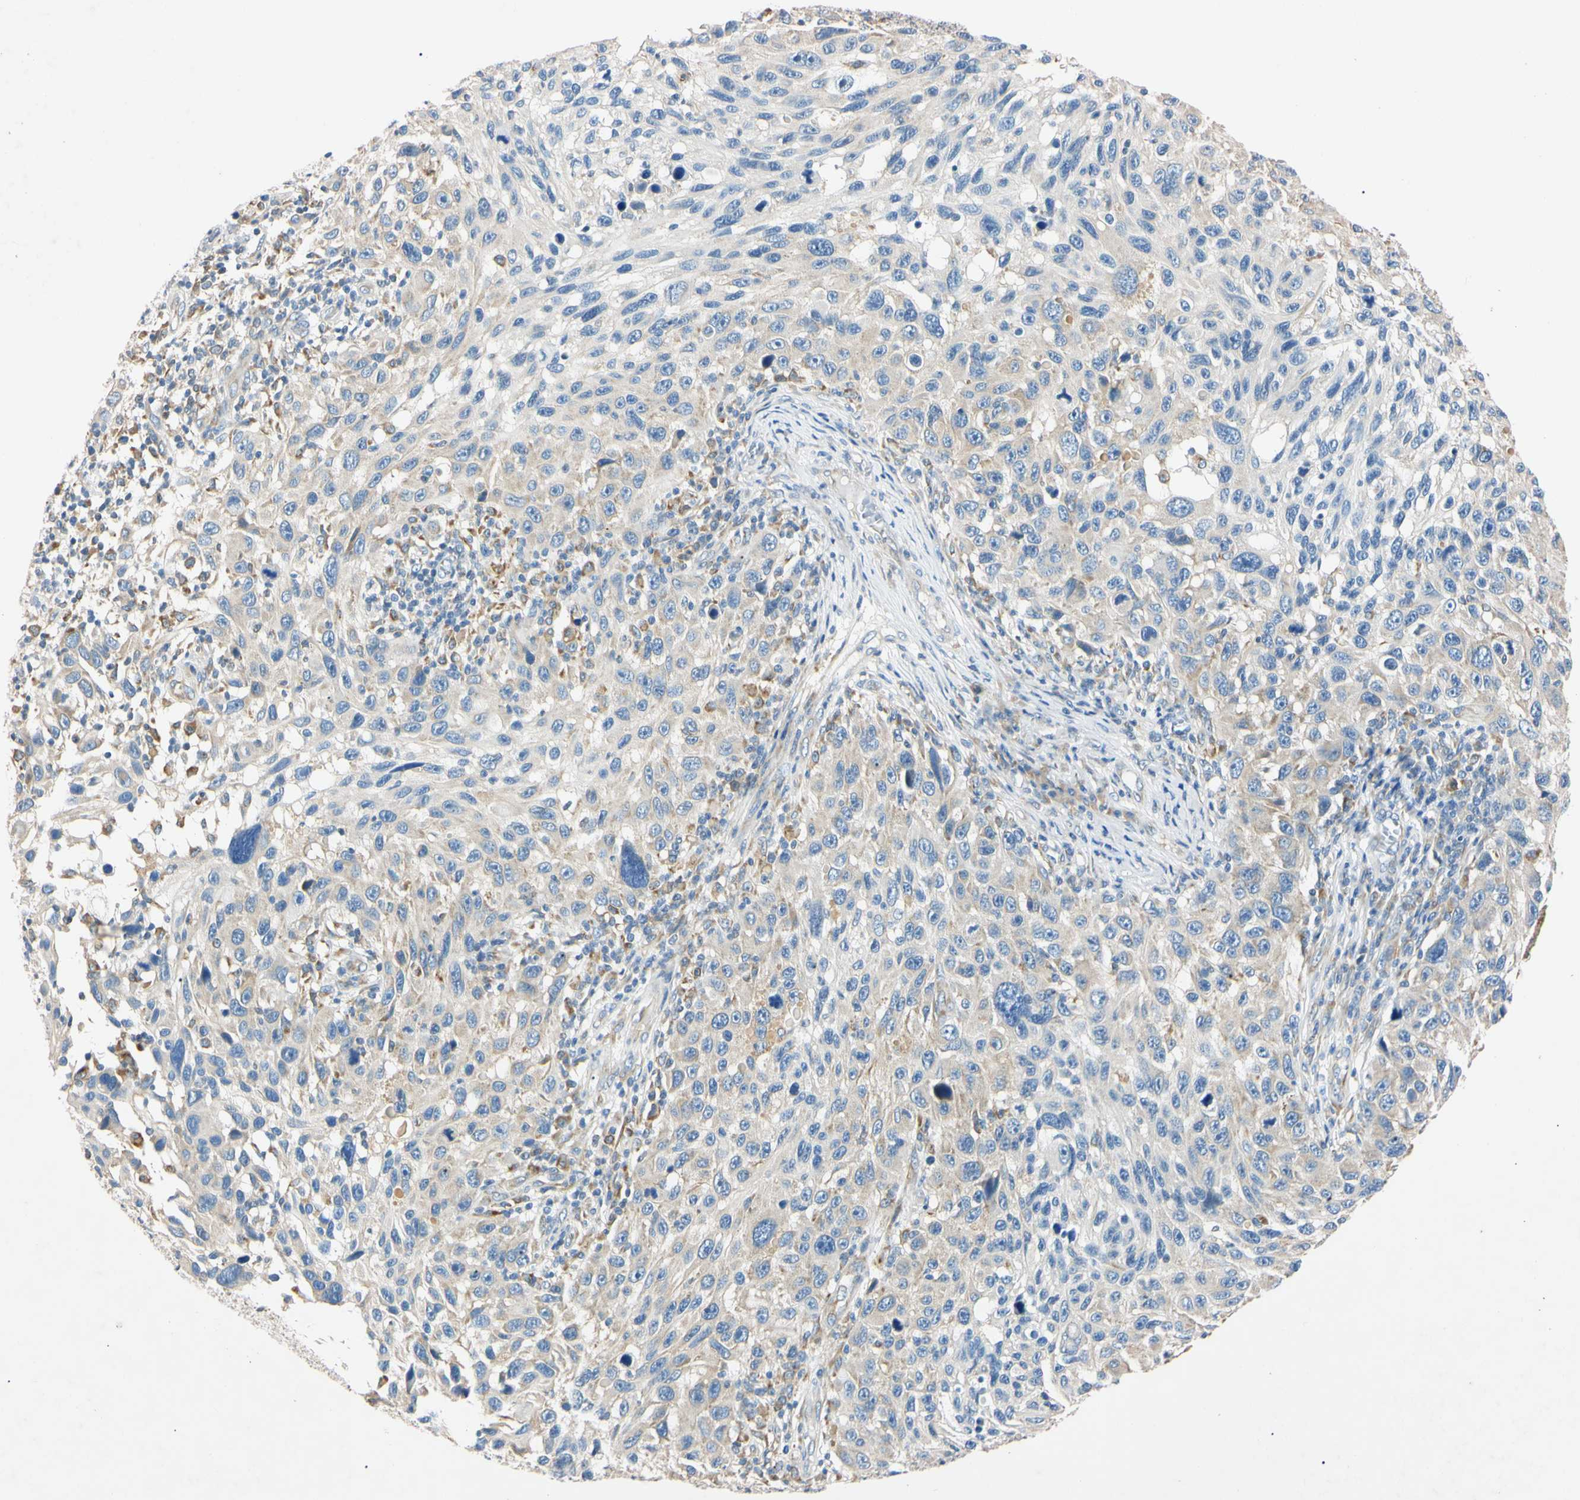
{"staining": {"intensity": "weak", "quantity": "<25%", "location": "cytoplasmic/membranous"}, "tissue": "melanoma", "cell_type": "Tumor cells", "image_type": "cancer", "snomed": [{"axis": "morphology", "description": "Malignant melanoma, NOS"}, {"axis": "topography", "description": "Skin"}], "caption": "Immunohistochemical staining of human malignant melanoma exhibits no significant expression in tumor cells. Brightfield microscopy of IHC stained with DAB (brown) and hematoxylin (blue), captured at high magnification.", "gene": "DNAJB12", "patient": {"sex": "male", "age": 53}}